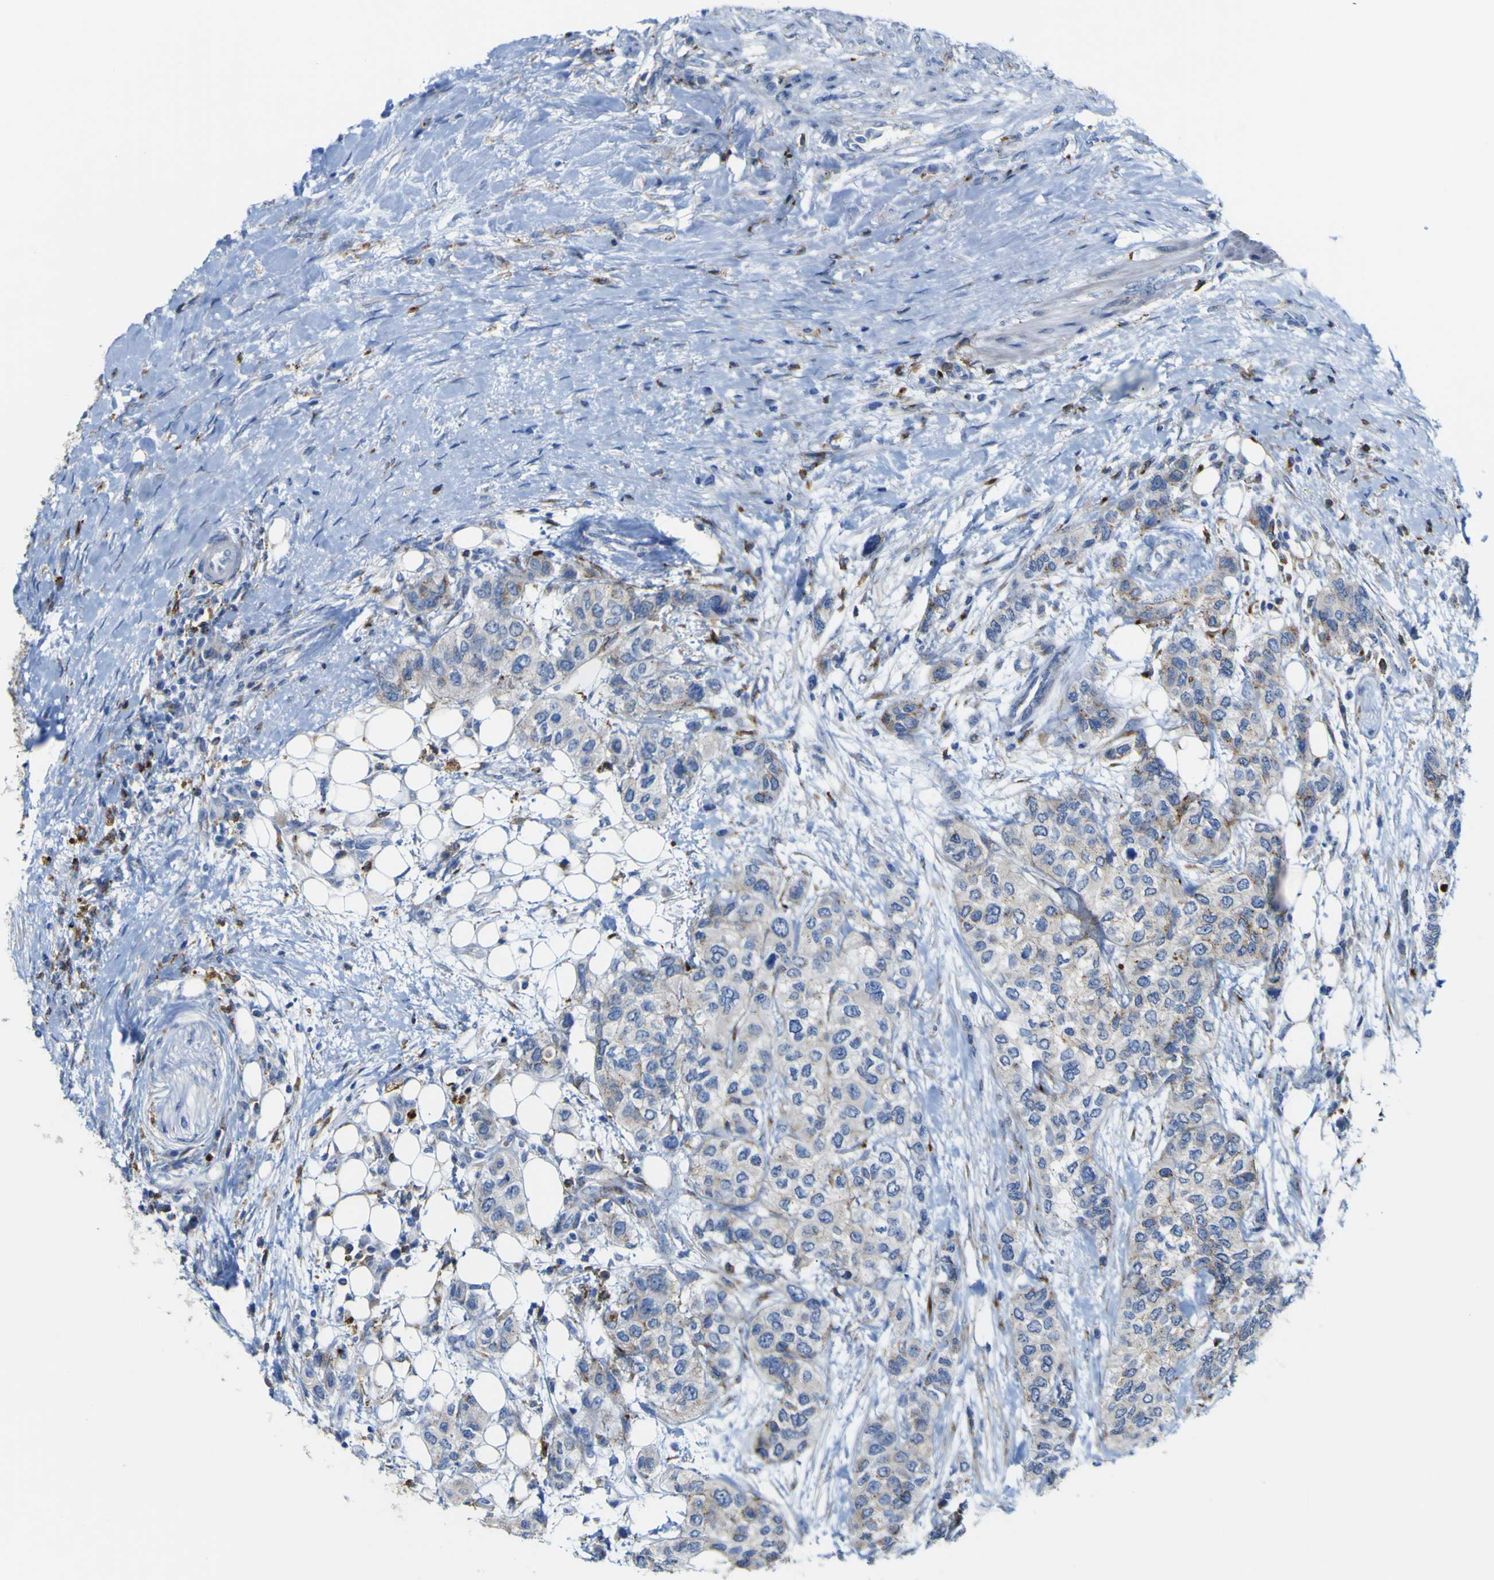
{"staining": {"intensity": "weak", "quantity": "<25%", "location": "cytoplasmic/membranous"}, "tissue": "urothelial cancer", "cell_type": "Tumor cells", "image_type": "cancer", "snomed": [{"axis": "morphology", "description": "Urothelial carcinoma, High grade"}, {"axis": "topography", "description": "Urinary bladder"}], "caption": "The IHC photomicrograph has no significant staining in tumor cells of urothelial cancer tissue. (Stains: DAB (3,3'-diaminobenzidine) immunohistochemistry with hematoxylin counter stain, Microscopy: brightfield microscopy at high magnification).", "gene": "PTPRF", "patient": {"sex": "female", "age": 56}}